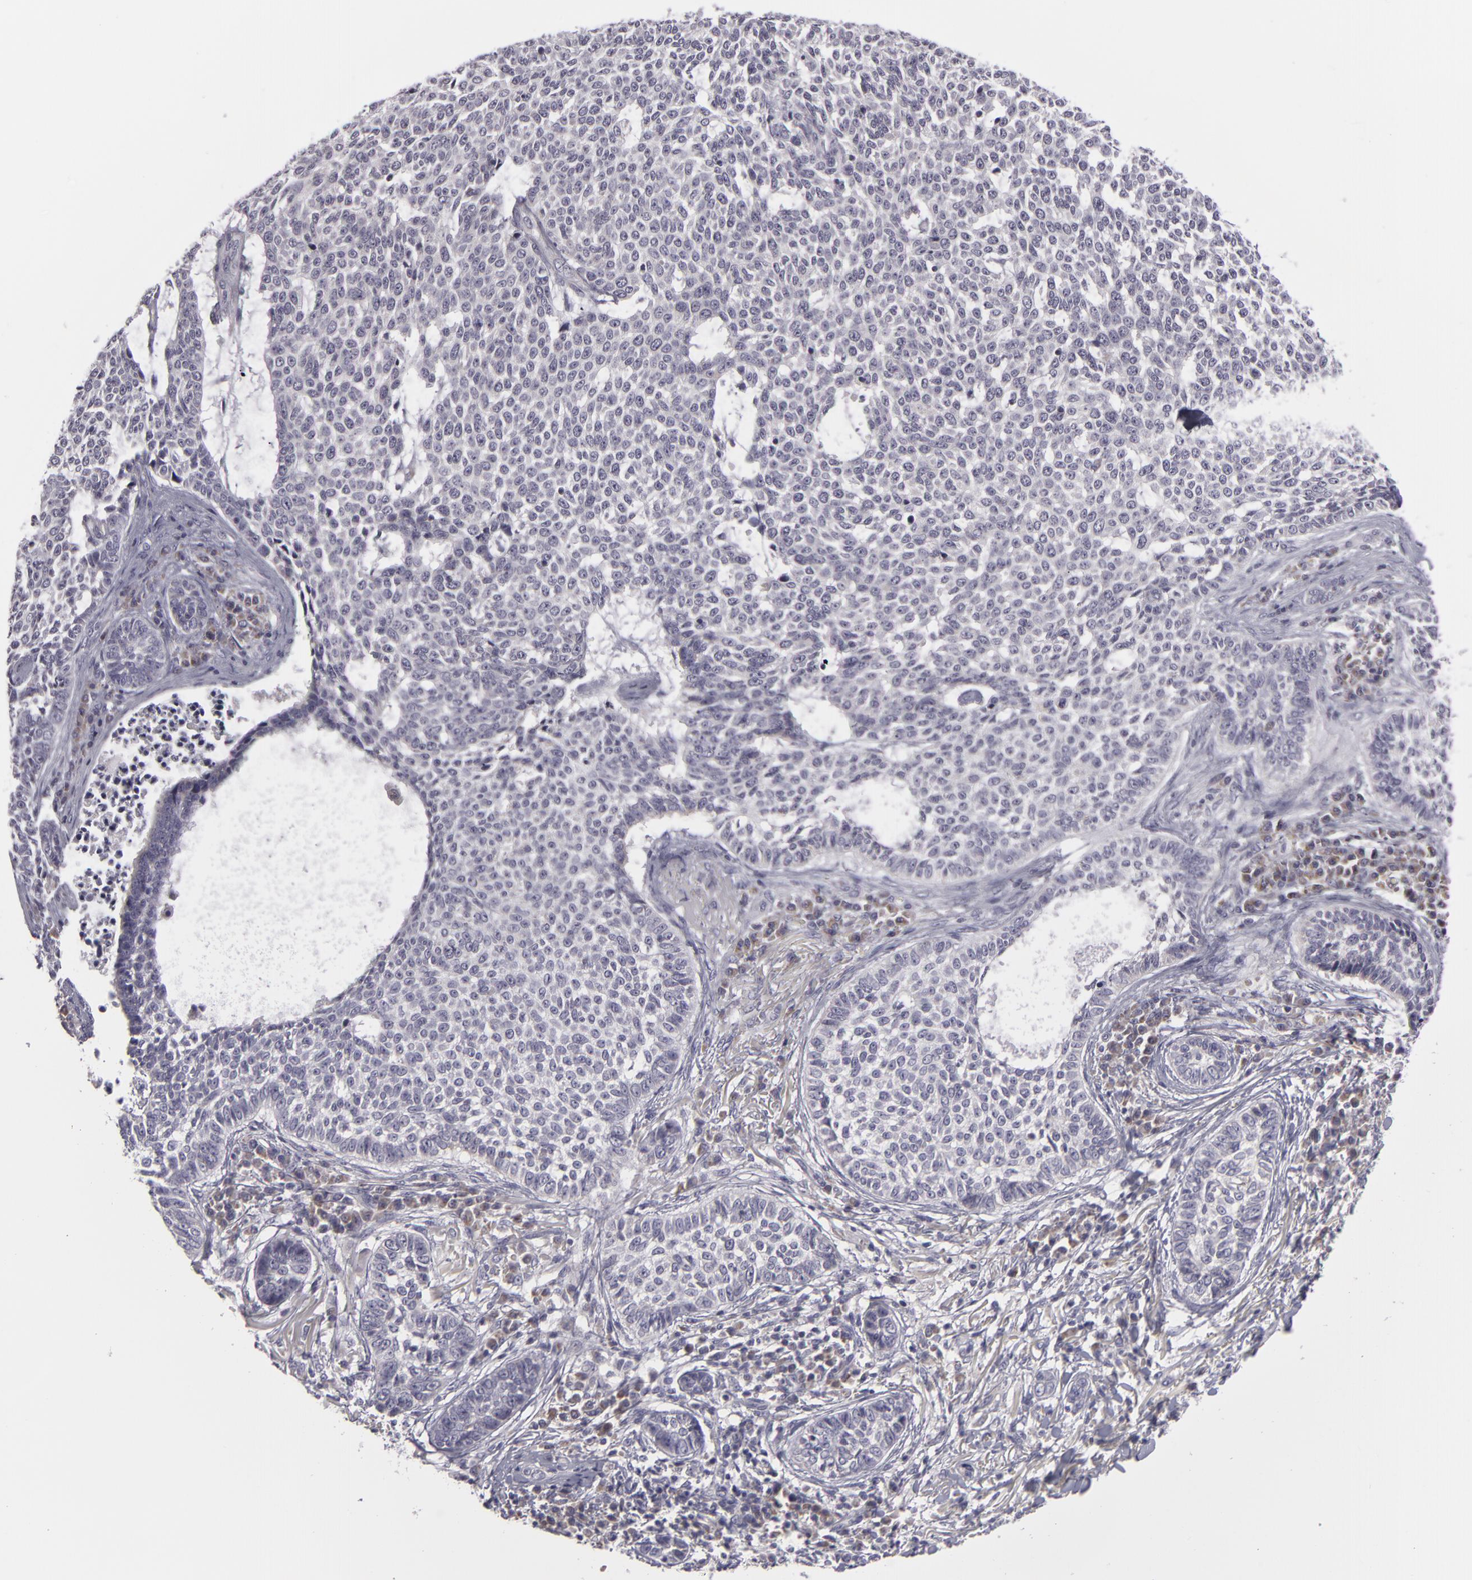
{"staining": {"intensity": "negative", "quantity": "none", "location": "none"}, "tissue": "skin cancer", "cell_type": "Tumor cells", "image_type": "cancer", "snomed": [{"axis": "morphology", "description": "Basal cell carcinoma"}, {"axis": "topography", "description": "Skin"}], "caption": "Immunohistochemical staining of human skin basal cell carcinoma shows no significant expression in tumor cells. The staining is performed using DAB brown chromogen with nuclei counter-stained in using hematoxylin.", "gene": "ATP2B3", "patient": {"sex": "female", "age": 89}}